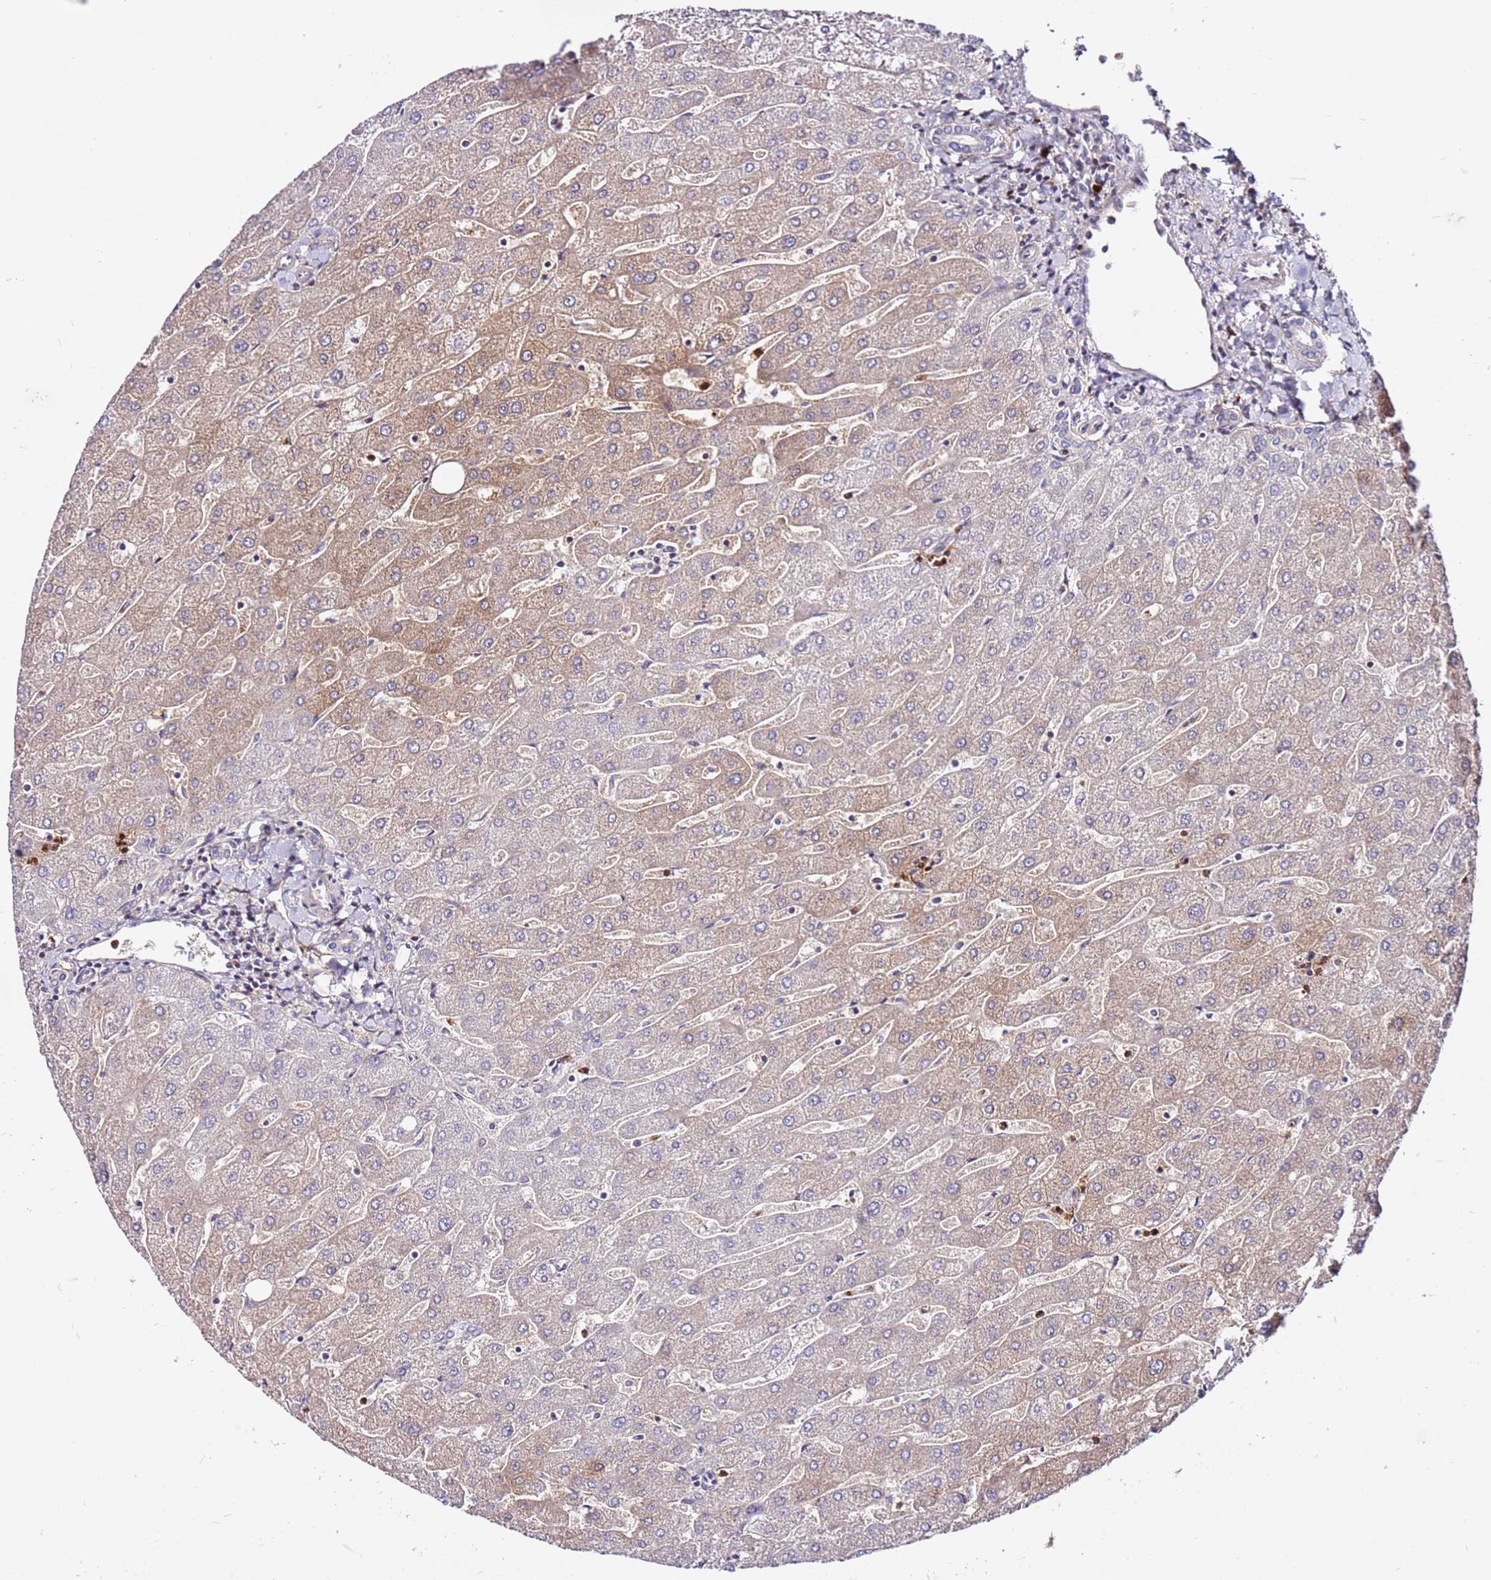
{"staining": {"intensity": "negative", "quantity": "none", "location": "none"}, "tissue": "liver", "cell_type": "Cholangiocytes", "image_type": "normal", "snomed": [{"axis": "morphology", "description": "Normal tissue, NOS"}, {"axis": "topography", "description": "Liver"}], "caption": "Liver was stained to show a protein in brown. There is no significant expression in cholangiocytes. (Brightfield microscopy of DAB immunohistochemistry at high magnification).", "gene": "MTG2", "patient": {"sex": "male", "age": 67}}